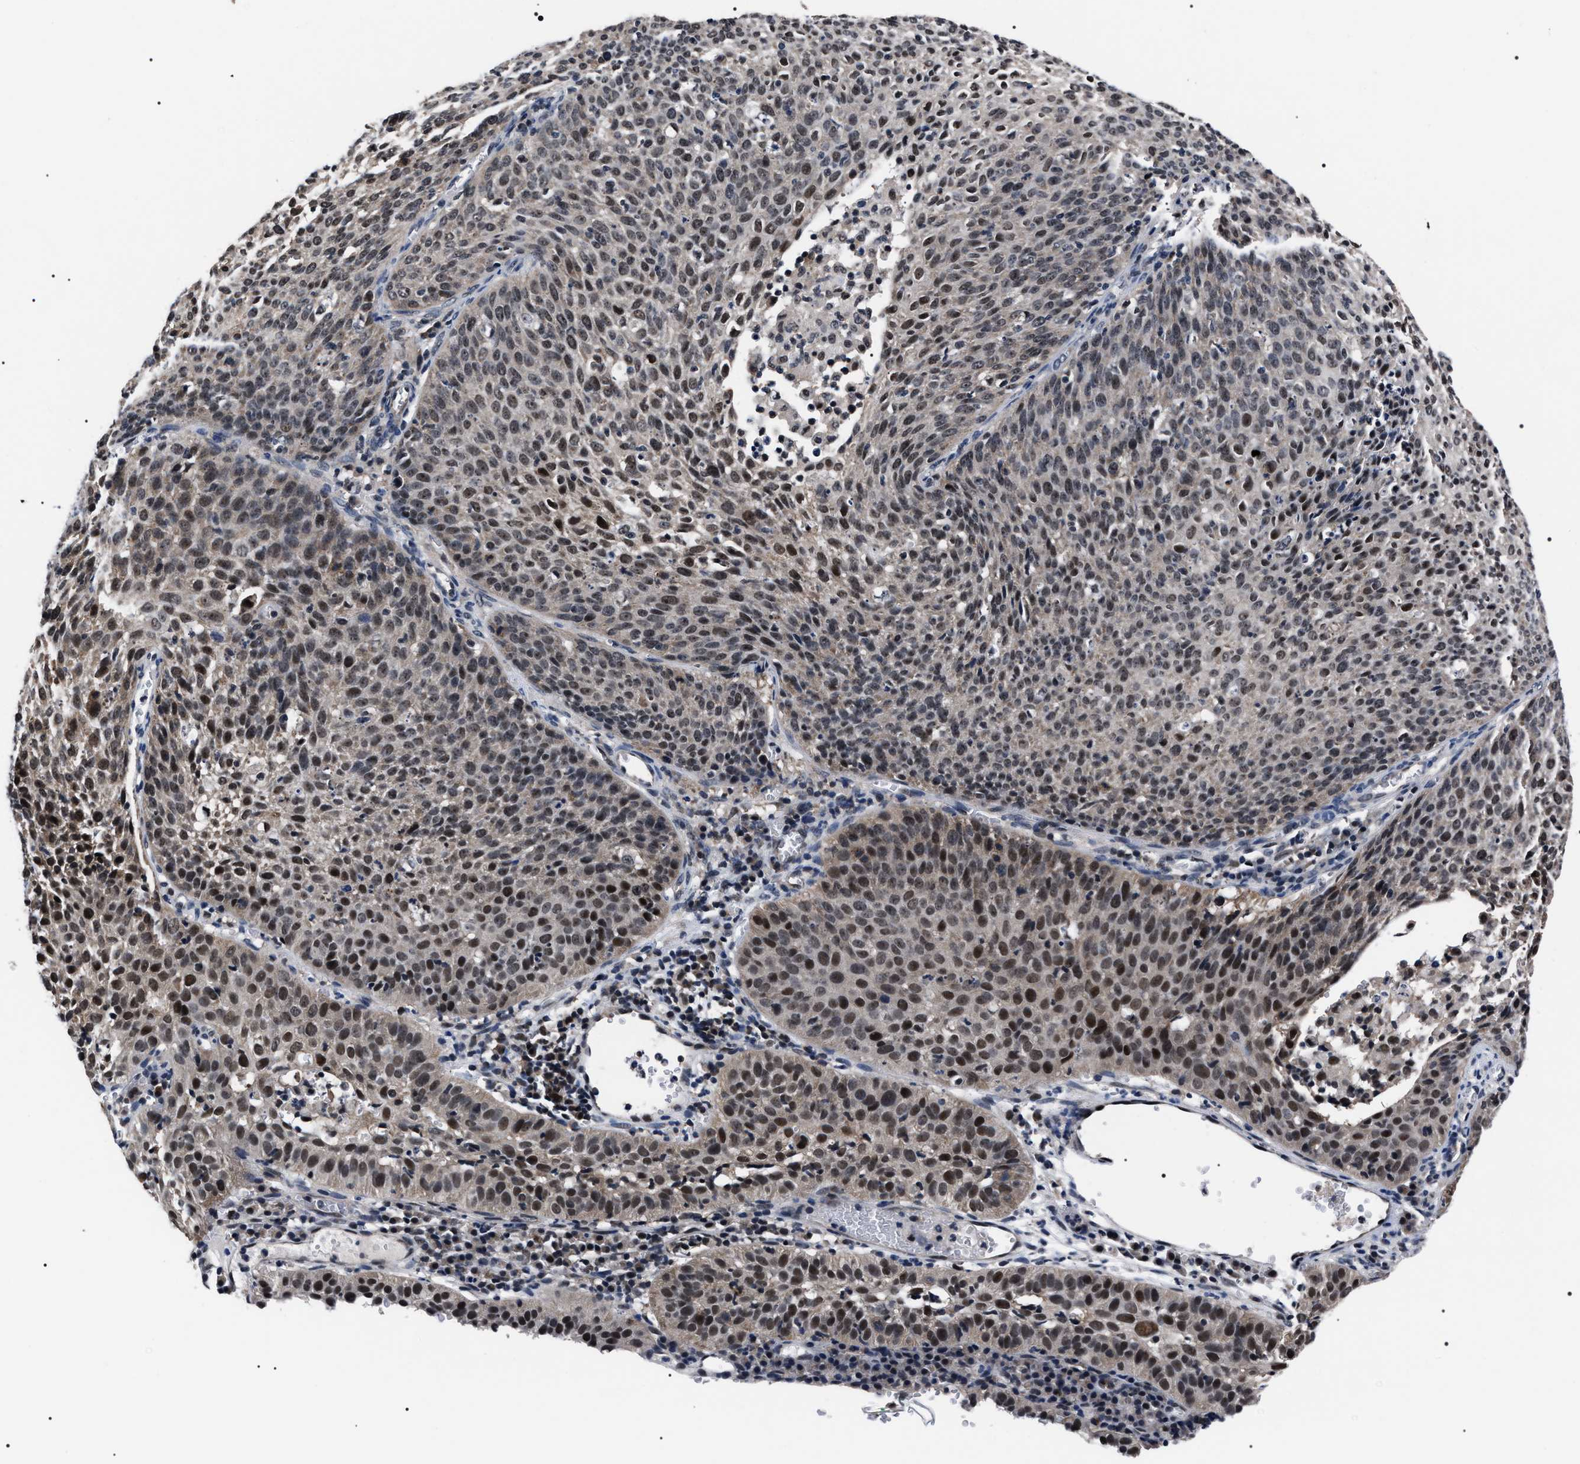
{"staining": {"intensity": "moderate", "quantity": "25%-75%", "location": "nuclear"}, "tissue": "cervical cancer", "cell_type": "Tumor cells", "image_type": "cancer", "snomed": [{"axis": "morphology", "description": "Squamous cell carcinoma, NOS"}, {"axis": "topography", "description": "Cervix"}], "caption": "Immunohistochemical staining of human cervical cancer (squamous cell carcinoma) displays medium levels of moderate nuclear protein expression in about 25%-75% of tumor cells.", "gene": "CSNK2A1", "patient": {"sex": "female", "age": 38}}